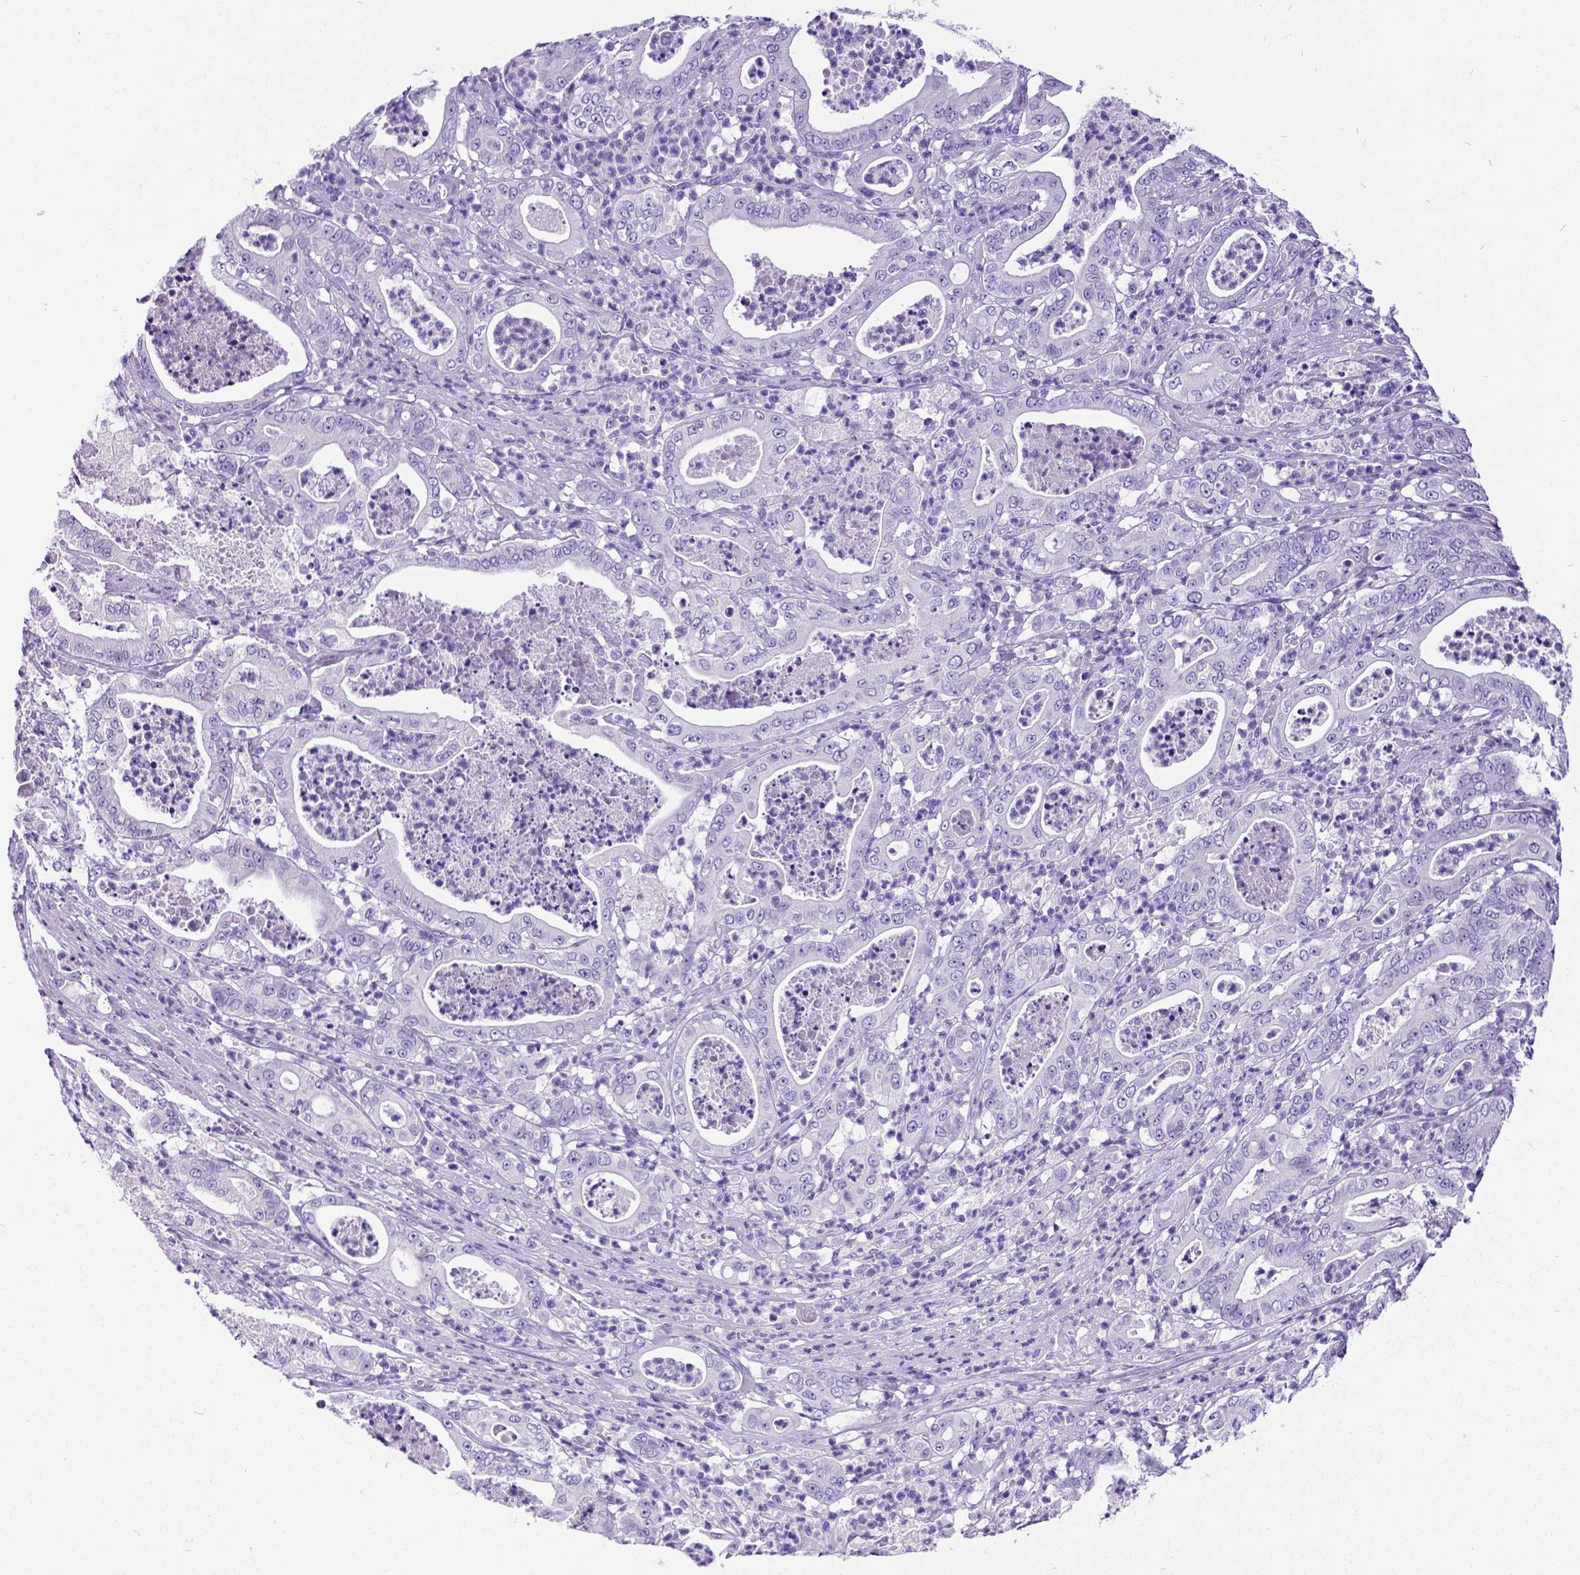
{"staining": {"intensity": "negative", "quantity": "none", "location": "none"}, "tissue": "pancreatic cancer", "cell_type": "Tumor cells", "image_type": "cancer", "snomed": [{"axis": "morphology", "description": "Adenocarcinoma, NOS"}, {"axis": "topography", "description": "Pancreas"}], "caption": "Immunohistochemistry image of neoplastic tissue: adenocarcinoma (pancreatic) stained with DAB (3,3'-diaminobenzidine) exhibits no significant protein staining in tumor cells. (DAB (3,3'-diaminobenzidine) IHC with hematoxylin counter stain).", "gene": "SATB2", "patient": {"sex": "male", "age": 71}}